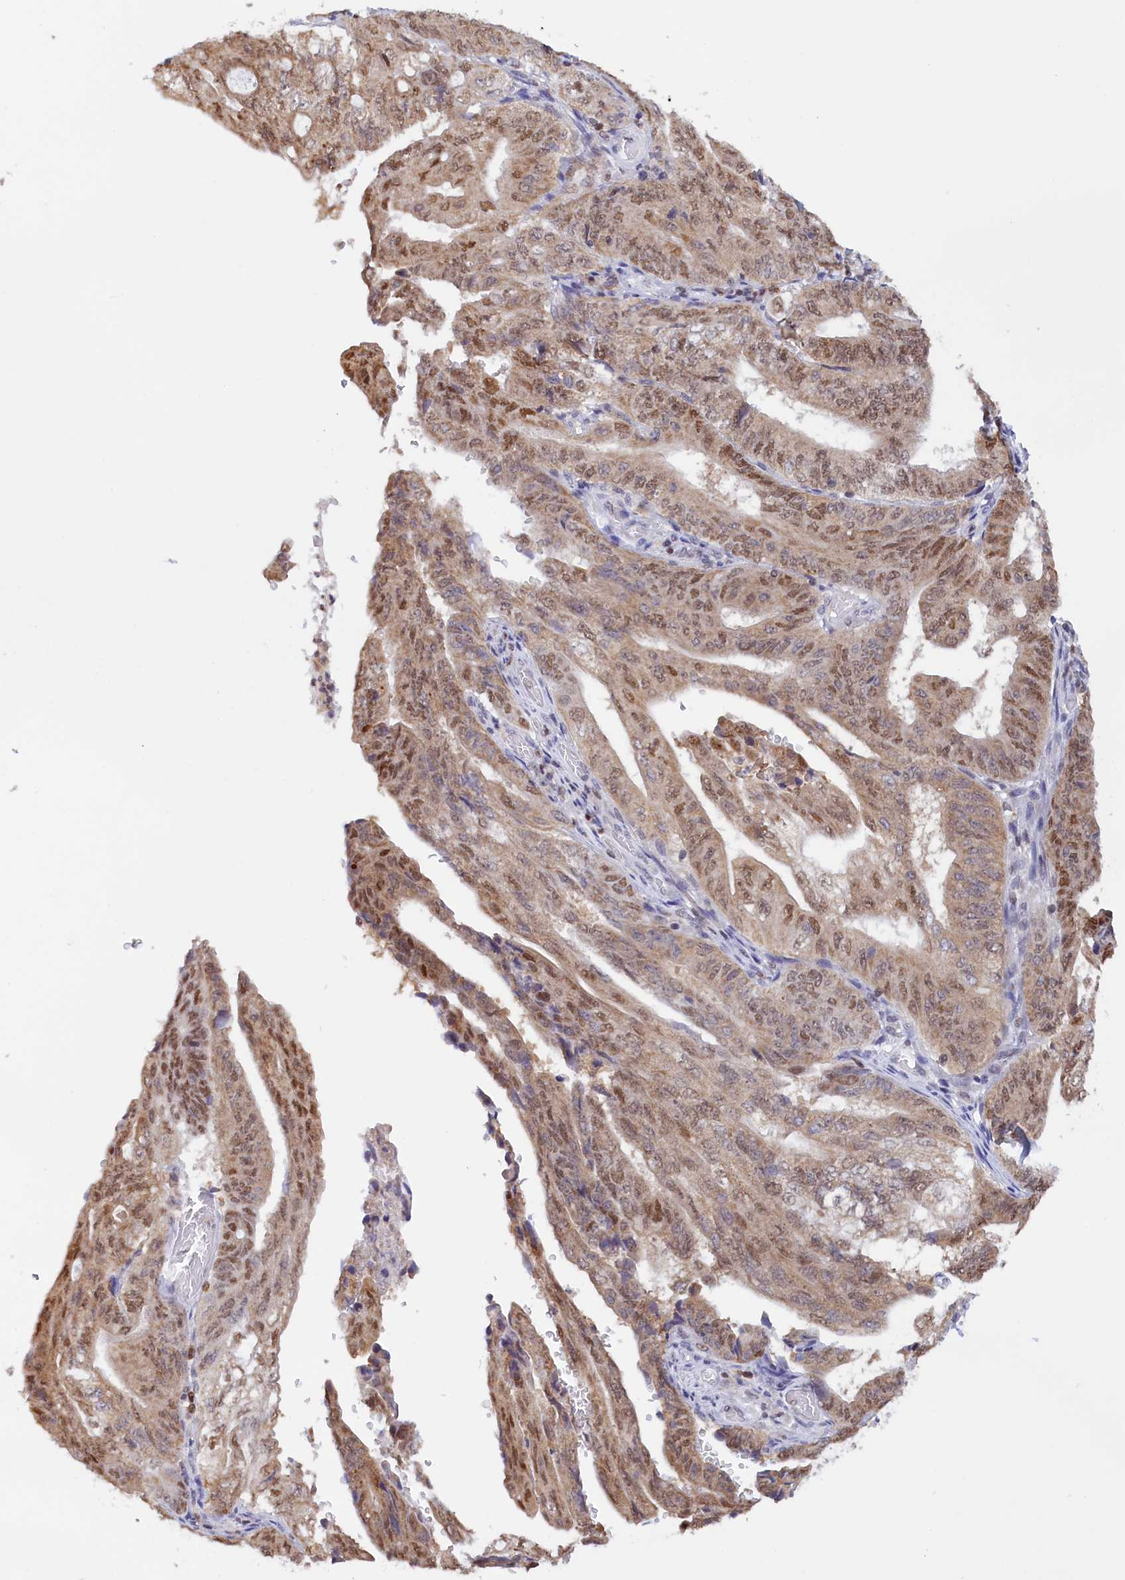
{"staining": {"intensity": "moderate", "quantity": ">75%", "location": "nuclear"}, "tissue": "stomach cancer", "cell_type": "Tumor cells", "image_type": "cancer", "snomed": [{"axis": "morphology", "description": "Adenocarcinoma, NOS"}, {"axis": "topography", "description": "Stomach"}], "caption": "A medium amount of moderate nuclear positivity is identified in about >75% of tumor cells in stomach cancer (adenocarcinoma) tissue.", "gene": "IZUMO2", "patient": {"sex": "female", "age": 73}}